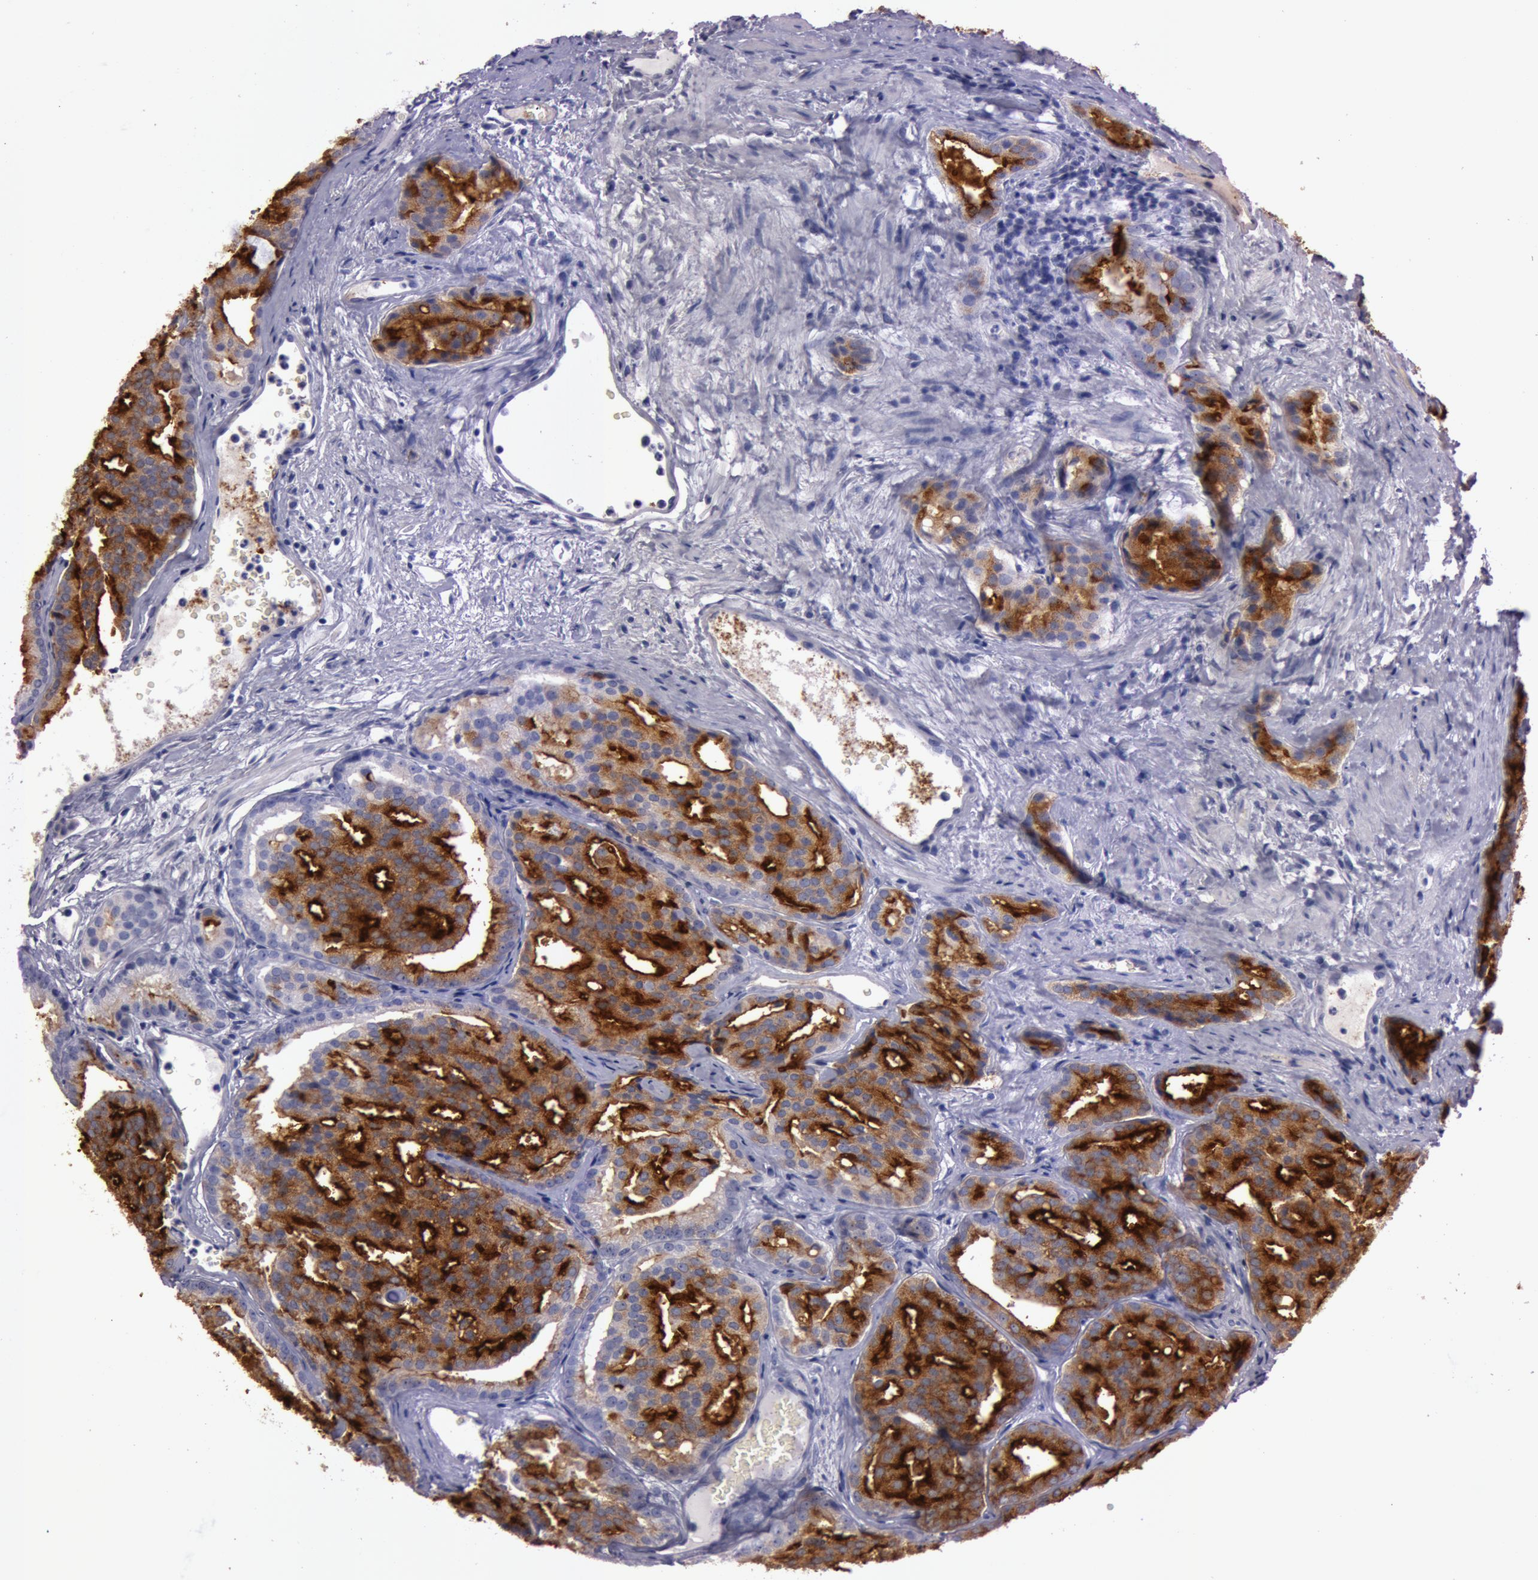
{"staining": {"intensity": "strong", "quantity": ">75%", "location": "cytoplasmic/membranous"}, "tissue": "prostate cancer", "cell_type": "Tumor cells", "image_type": "cancer", "snomed": [{"axis": "morphology", "description": "Adenocarcinoma, High grade"}, {"axis": "topography", "description": "Prostate"}], "caption": "Human prostate cancer stained with a protein marker shows strong staining in tumor cells.", "gene": "FOLH1", "patient": {"sex": "male", "age": 64}}